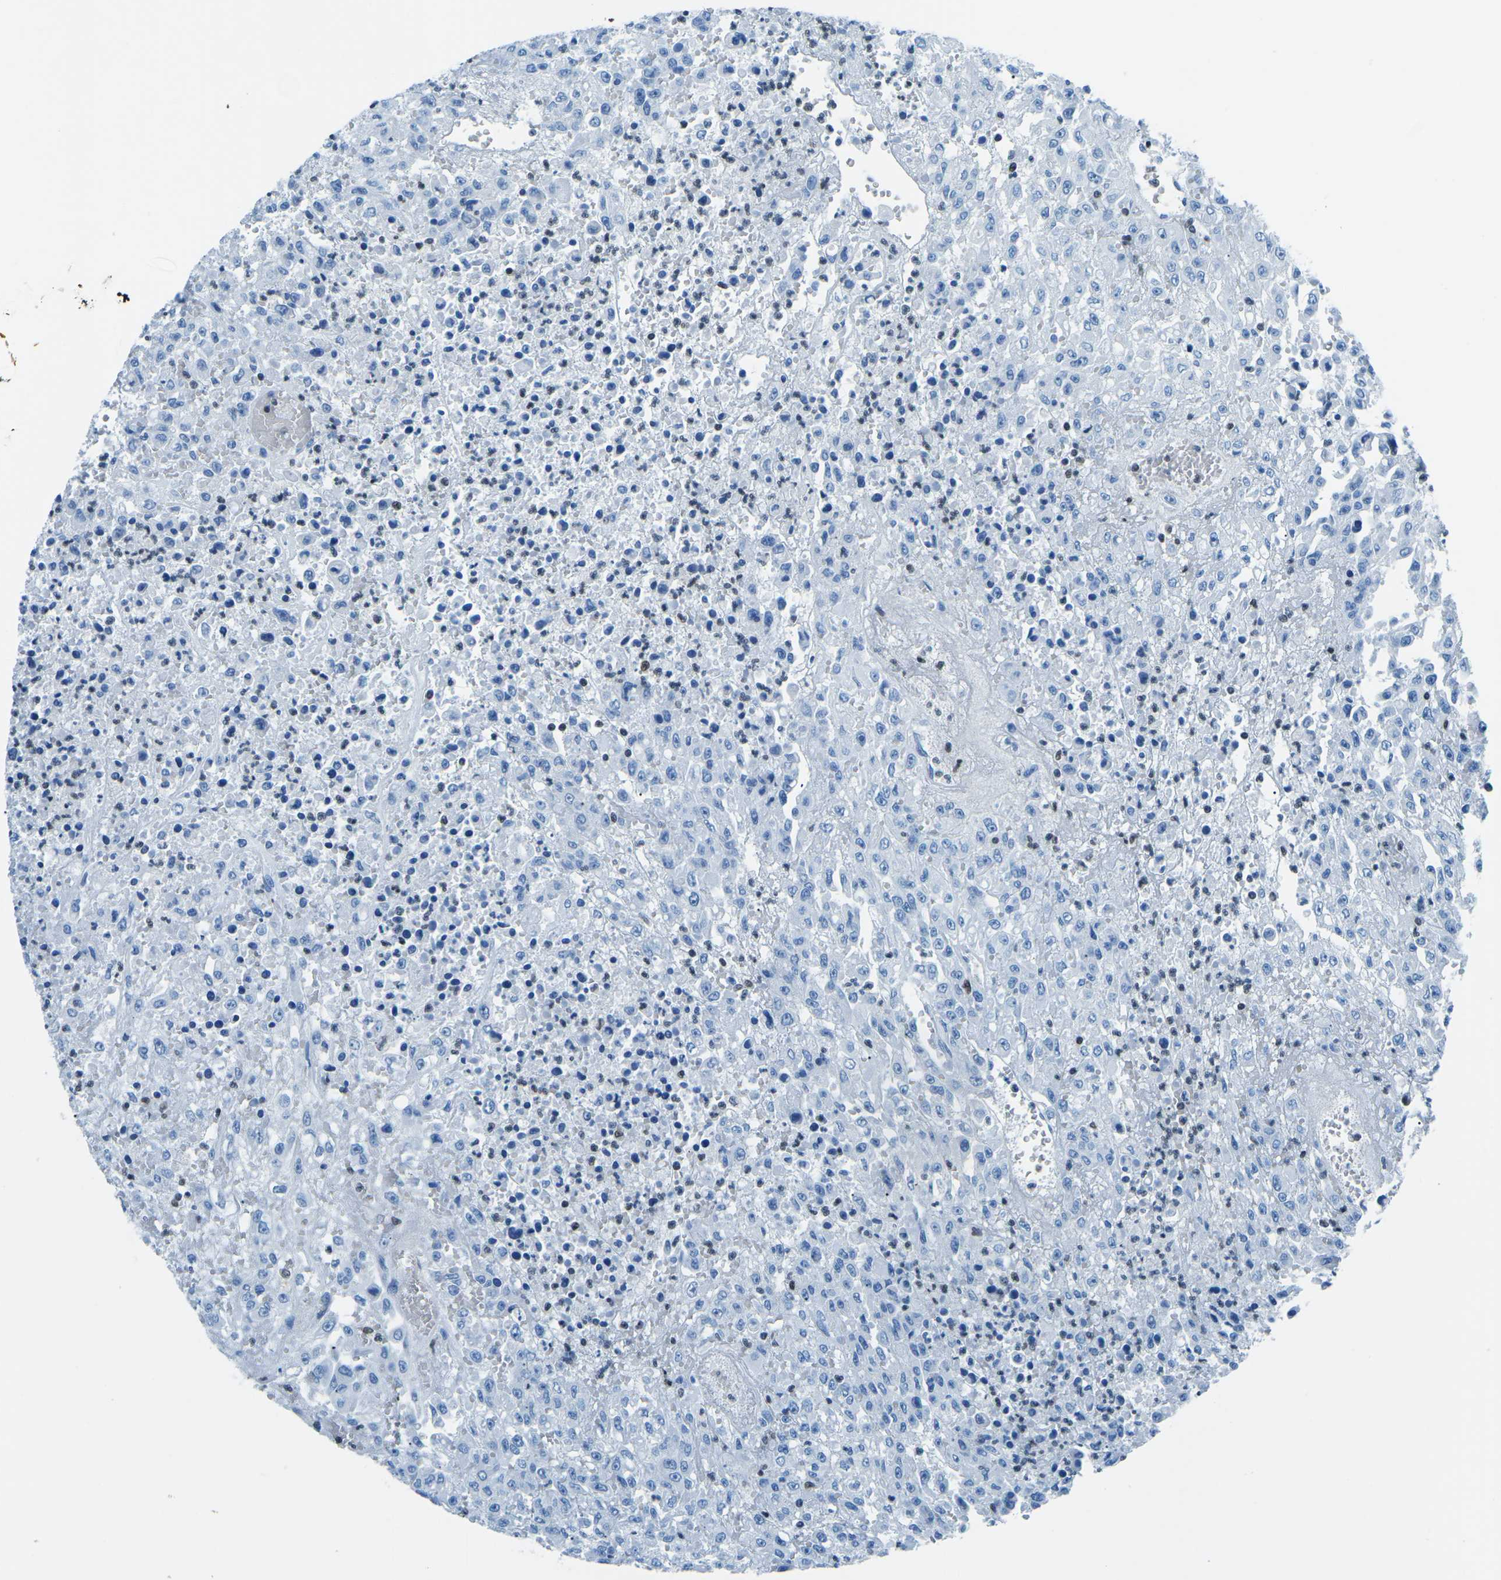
{"staining": {"intensity": "negative", "quantity": "none", "location": "none"}, "tissue": "urothelial cancer", "cell_type": "Tumor cells", "image_type": "cancer", "snomed": [{"axis": "morphology", "description": "Urothelial carcinoma, High grade"}, {"axis": "topography", "description": "Urinary bladder"}], "caption": "Tumor cells show no significant expression in urothelial cancer.", "gene": "CELF2", "patient": {"sex": "male", "age": 46}}